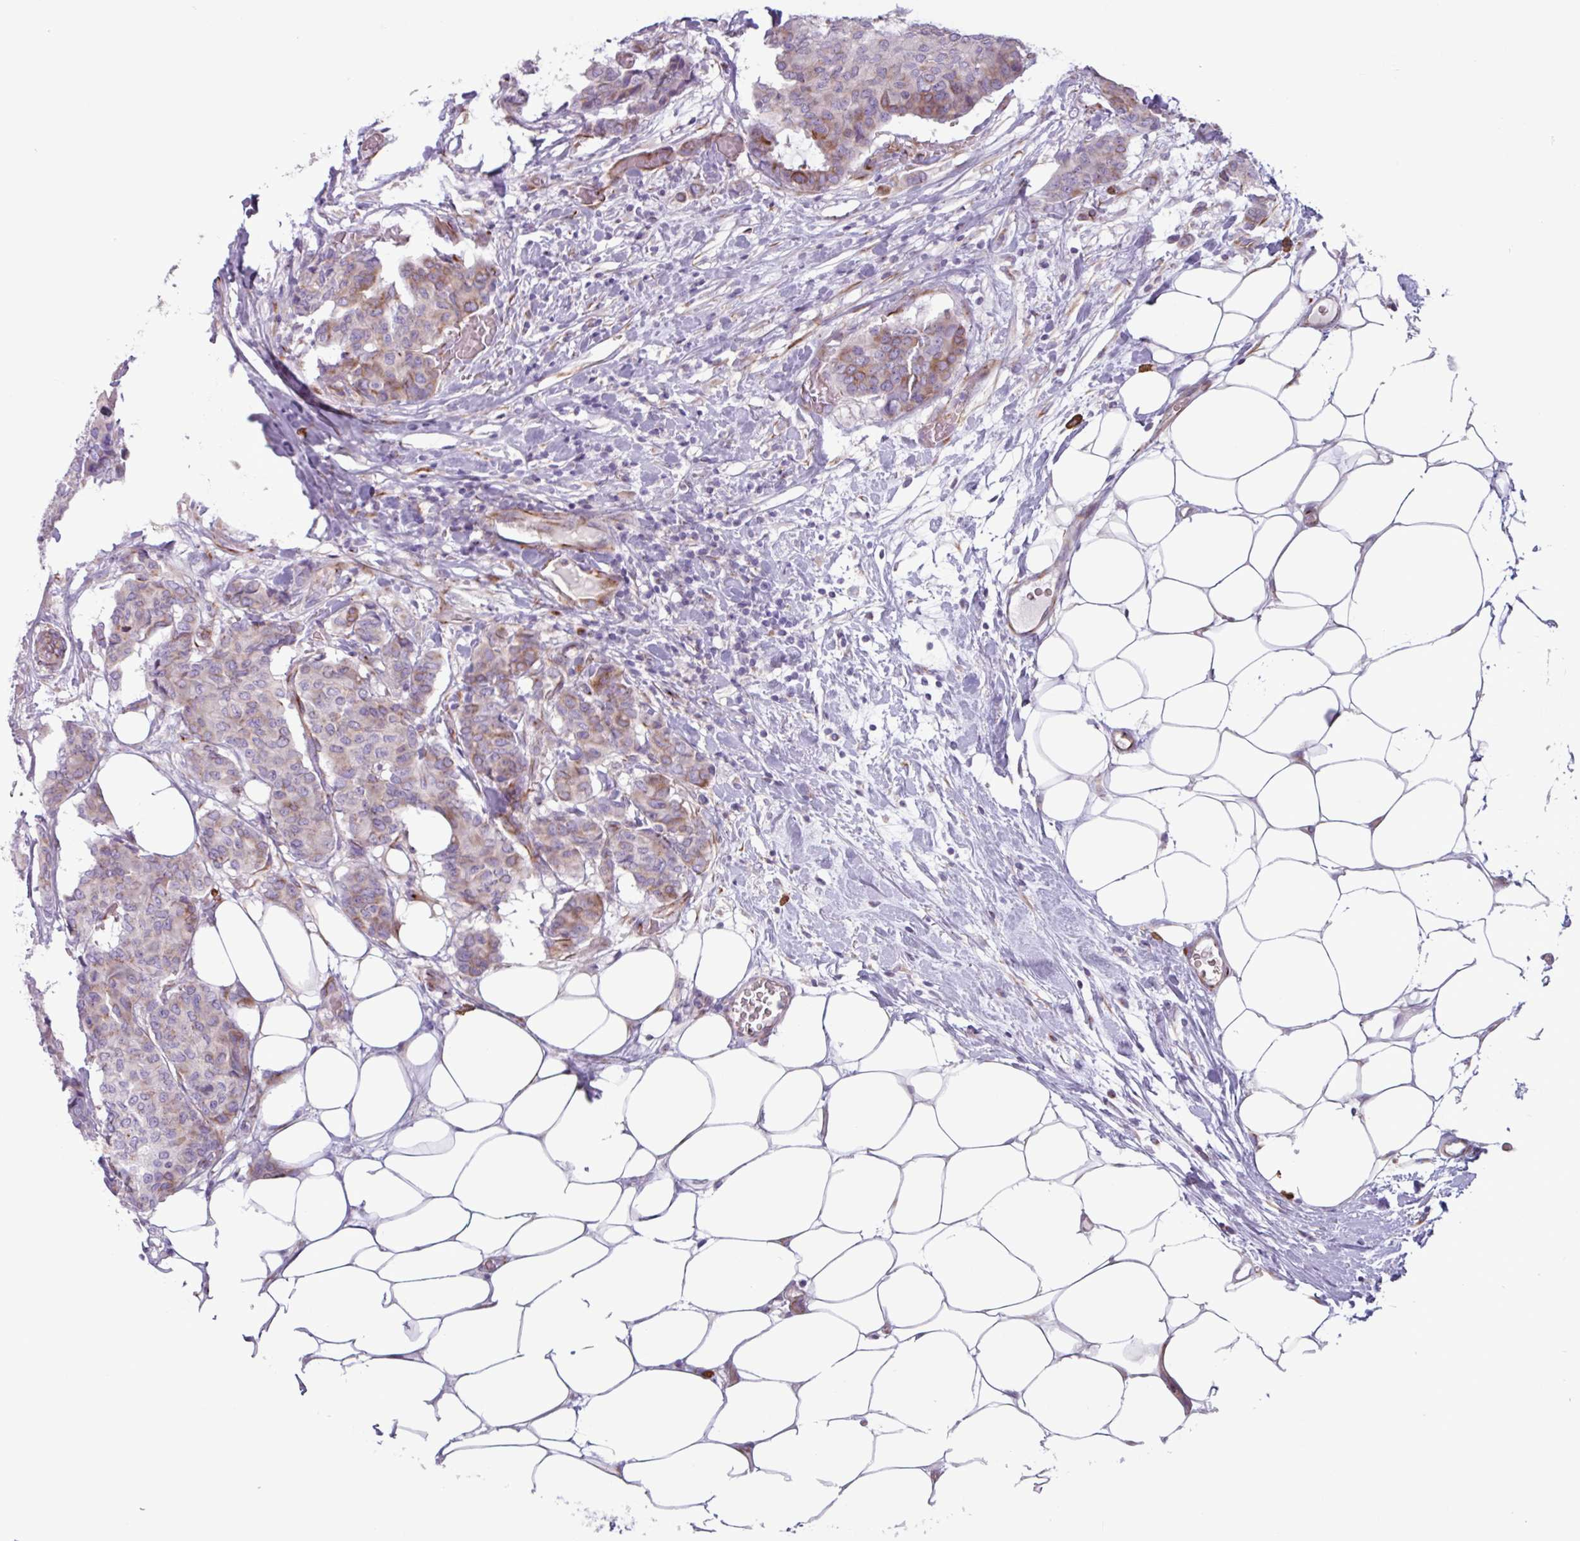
{"staining": {"intensity": "moderate", "quantity": "25%-75%", "location": "cytoplasmic/membranous"}, "tissue": "breast cancer", "cell_type": "Tumor cells", "image_type": "cancer", "snomed": [{"axis": "morphology", "description": "Duct carcinoma"}, {"axis": "topography", "description": "Breast"}], "caption": "The micrograph reveals a brown stain indicating the presence of a protein in the cytoplasmic/membranous of tumor cells in breast cancer. (DAB (3,3'-diaminobenzidine) IHC, brown staining for protein, blue staining for nuclei).", "gene": "ADGRE1", "patient": {"sex": "female", "age": 75}}